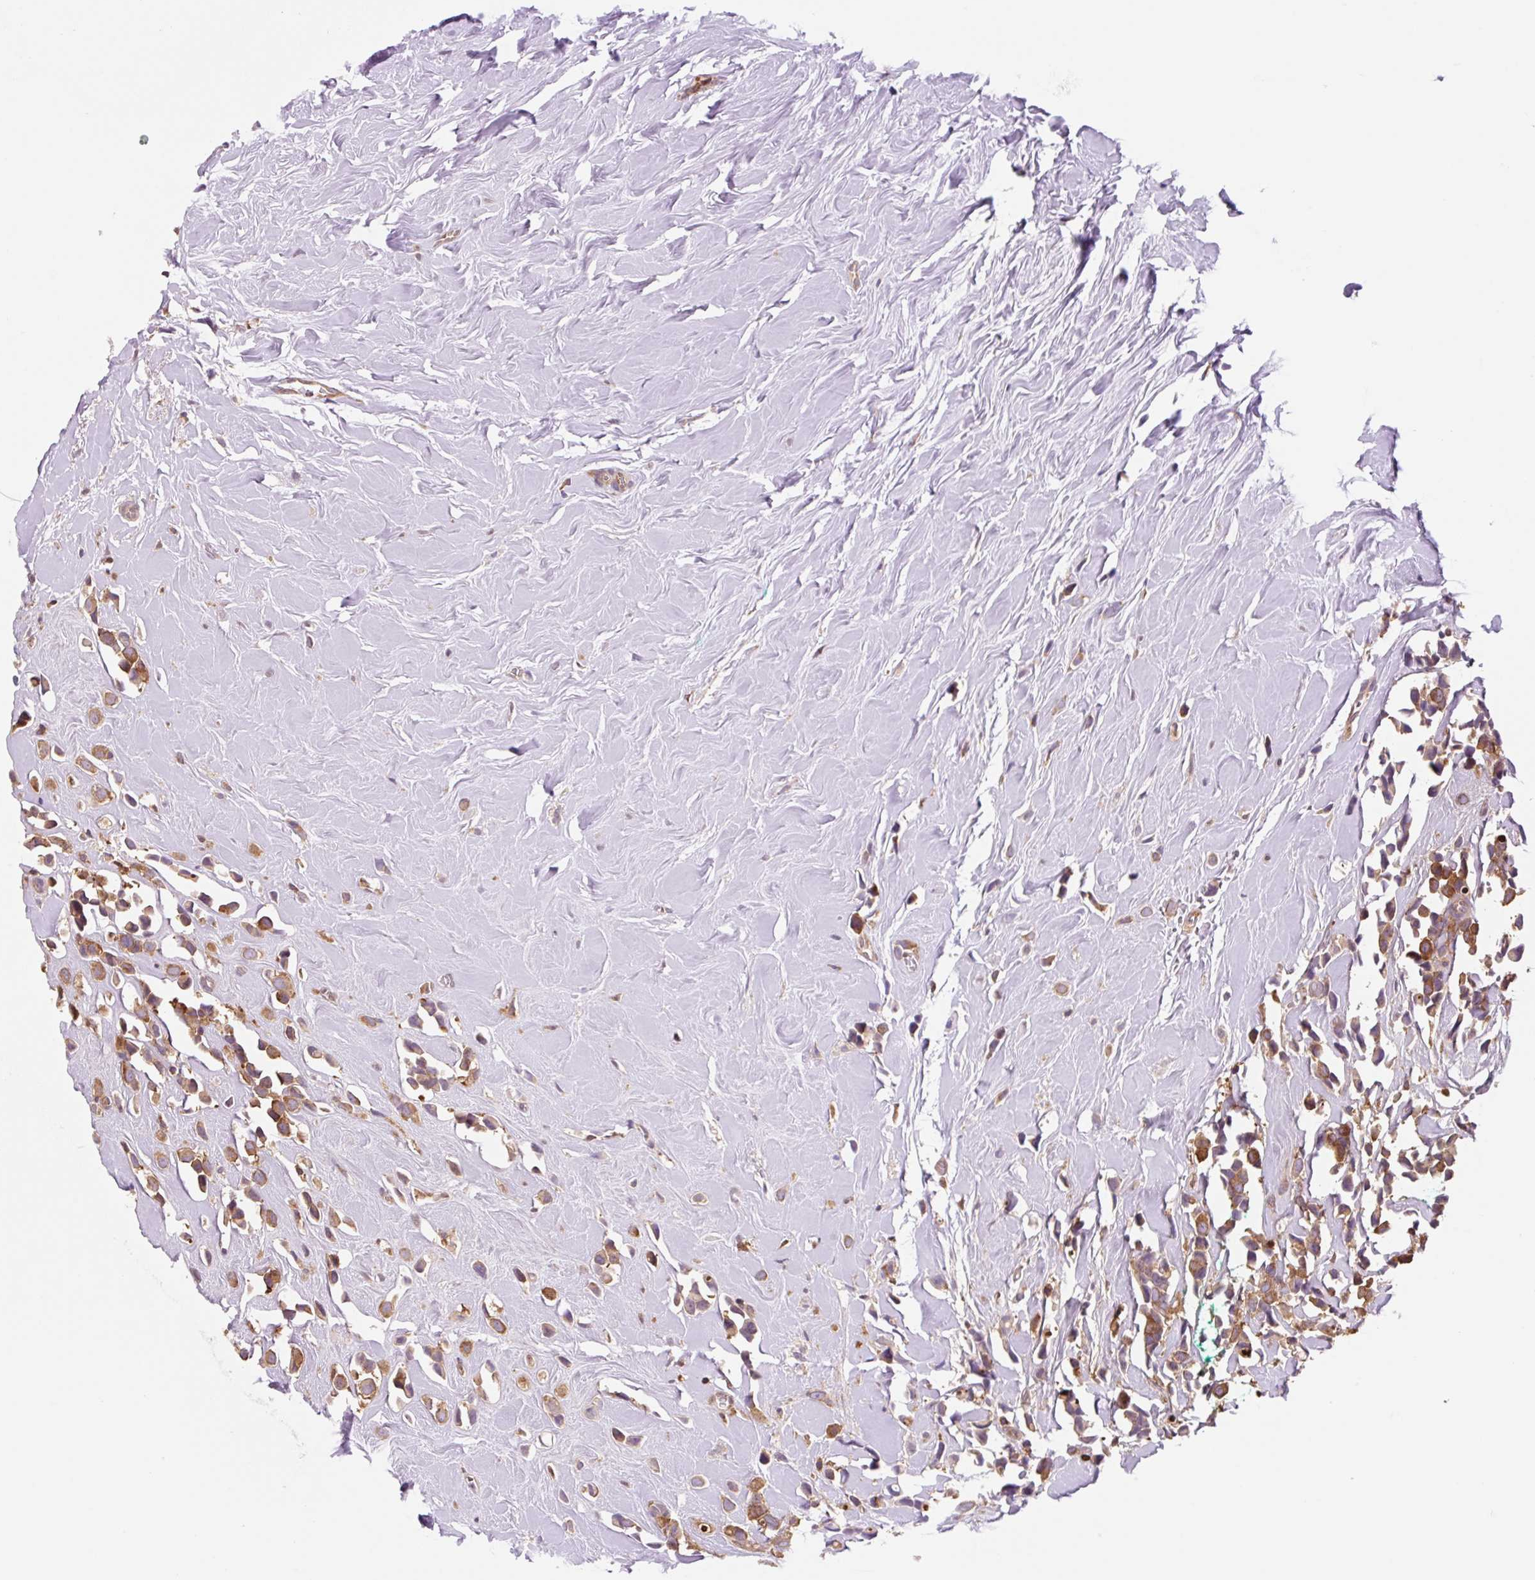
{"staining": {"intensity": "moderate", "quantity": ">75%", "location": "cytoplasmic/membranous"}, "tissue": "breast cancer", "cell_type": "Tumor cells", "image_type": "cancer", "snomed": [{"axis": "morphology", "description": "Duct carcinoma"}, {"axis": "topography", "description": "Breast"}], "caption": "Immunohistochemistry photomicrograph of neoplastic tissue: human breast cancer stained using immunohistochemistry reveals medium levels of moderate protein expression localized specifically in the cytoplasmic/membranous of tumor cells, appearing as a cytoplasmic/membranous brown color.", "gene": "VPS4A", "patient": {"sex": "female", "age": 80}}